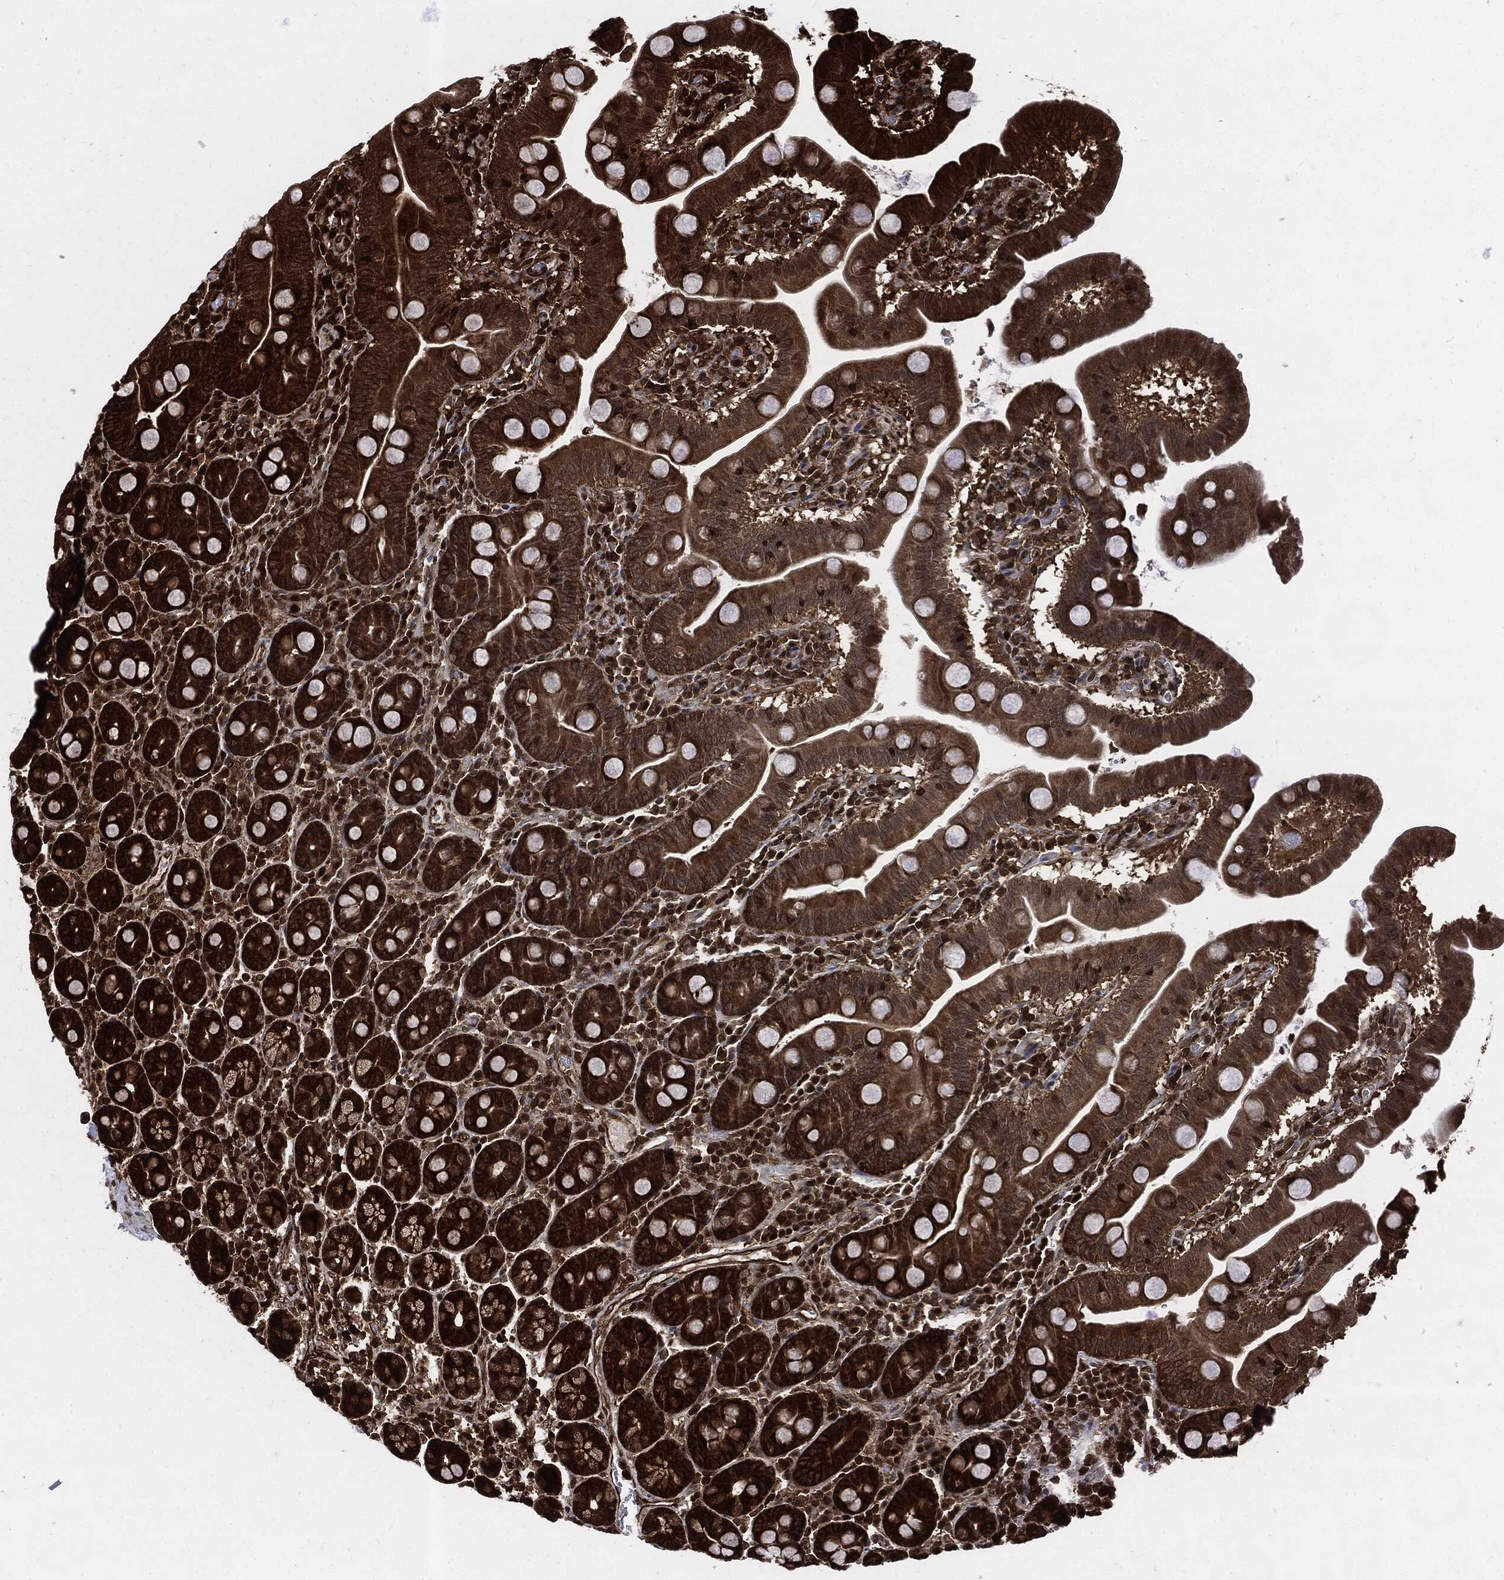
{"staining": {"intensity": "strong", "quantity": ">75%", "location": "cytoplasmic/membranous"}, "tissue": "duodenum", "cell_type": "Glandular cells", "image_type": "normal", "snomed": [{"axis": "morphology", "description": "Normal tissue, NOS"}, {"axis": "topography", "description": "Duodenum"}], "caption": "Immunohistochemistry (IHC) (DAB (3,3'-diaminobenzidine)) staining of benign duodenum displays strong cytoplasmic/membranous protein positivity in approximately >75% of glandular cells.", "gene": "YWHAB", "patient": {"sex": "male", "age": 59}}